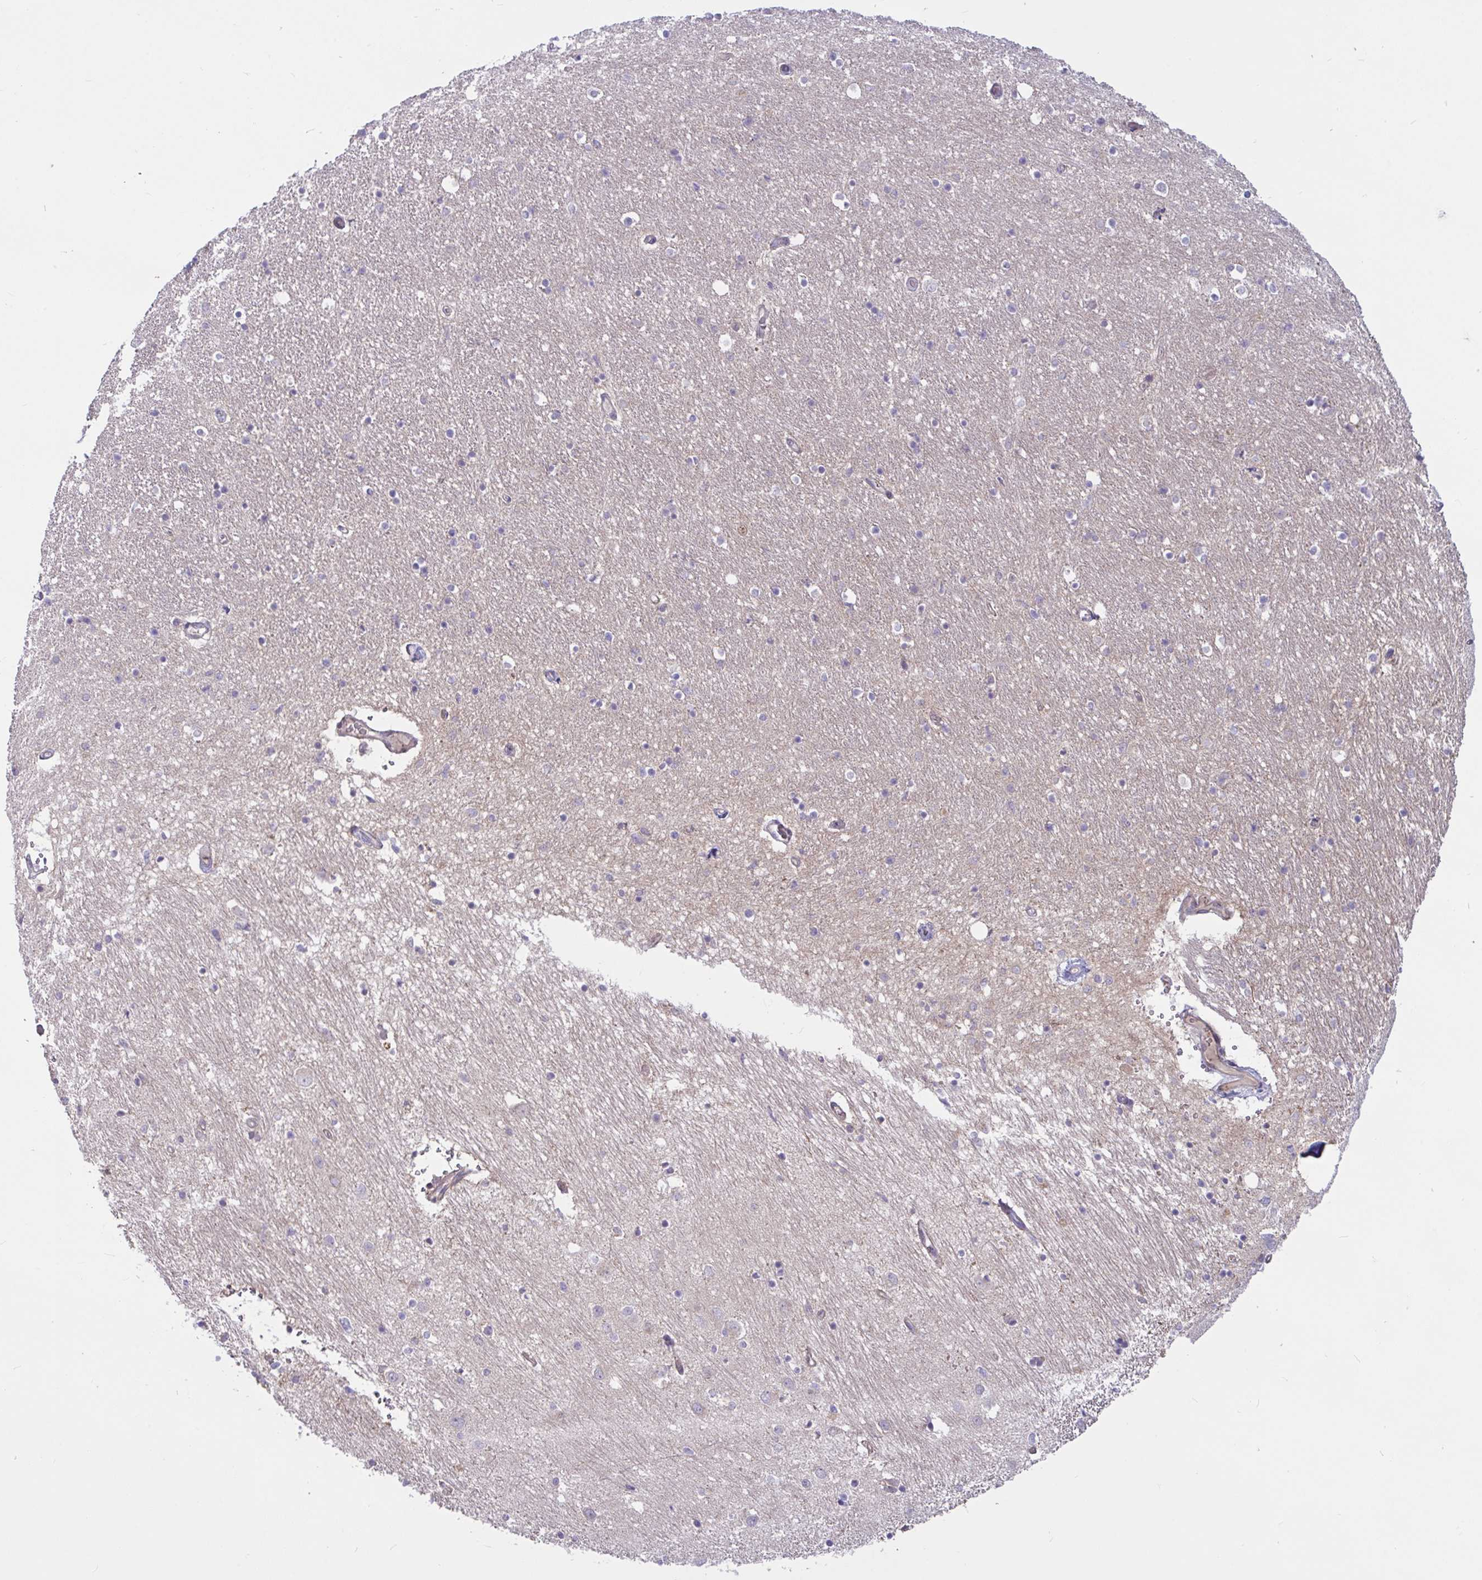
{"staining": {"intensity": "negative", "quantity": "none", "location": "none"}, "tissue": "caudate", "cell_type": "Glial cells", "image_type": "normal", "snomed": [{"axis": "morphology", "description": "Normal tissue, NOS"}, {"axis": "topography", "description": "Lateral ventricle wall"}, {"axis": "topography", "description": "Hippocampus"}], "caption": "The photomicrograph shows no staining of glial cells in normal caudate. Nuclei are stained in blue.", "gene": "TANK", "patient": {"sex": "female", "age": 63}}